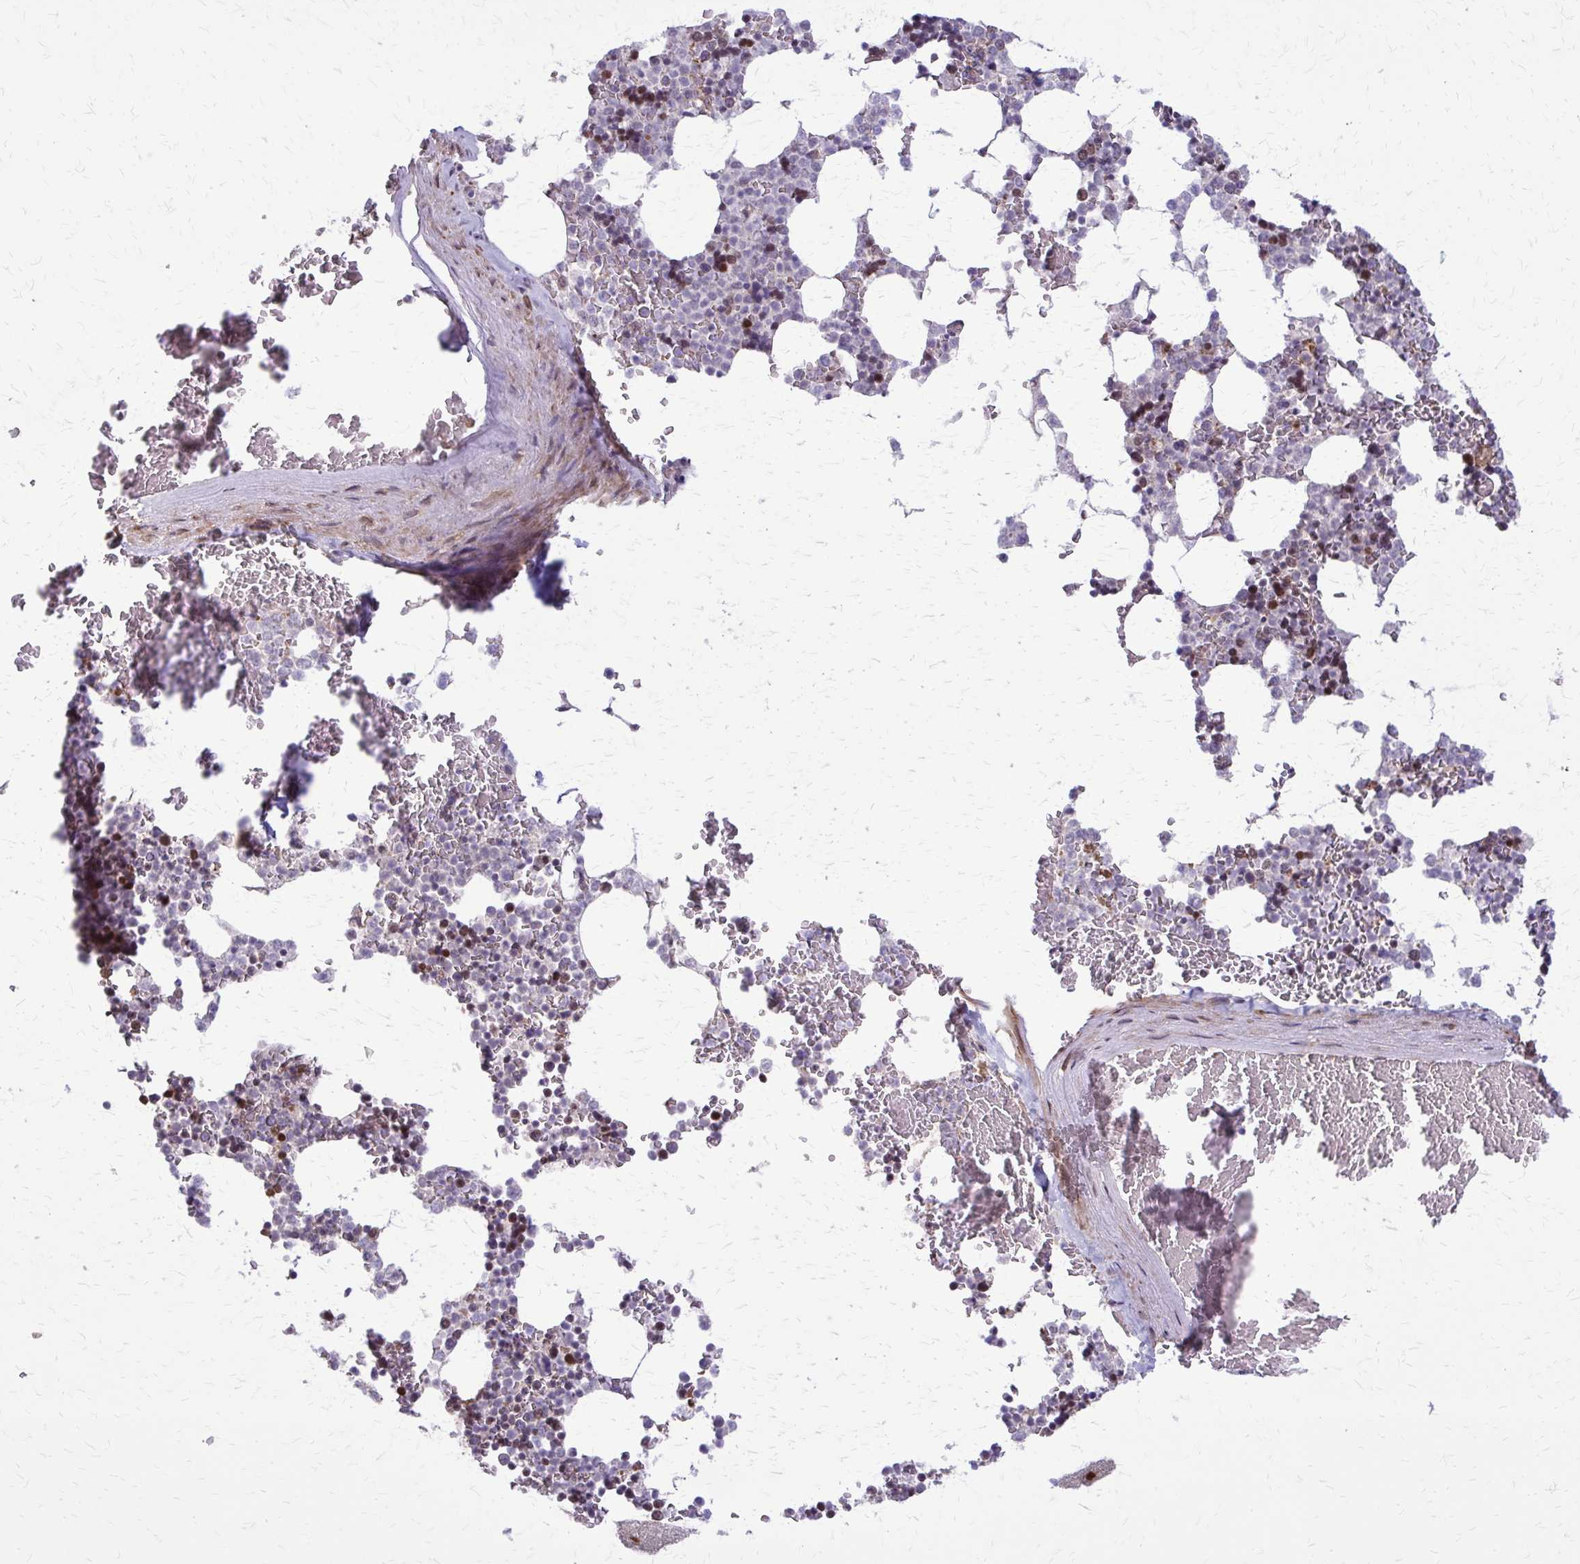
{"staining": {"intensity": "moderate", "quantity": "<25%", "location": "nuclear"}, "tissue": "bone marrow", "cell_type": "Hematopoietic cells", "image_type": "normal", "snomed": [{"axis": "morphology", "description": "Normal tissue, NOS"}, {"axis": "topography", "description": "Bone marrow"}], "caption": "Hematopoietic cells show moderate nuclear staining in approximately <25% of cells in unremarkable bone marrow. The staining was performed using DAB, with brown indicating positive protein expression. Nuclei are stained blue with hematoxylin.", "gene": "TTF1", "patient": {"sex": "female", "age": 42}}